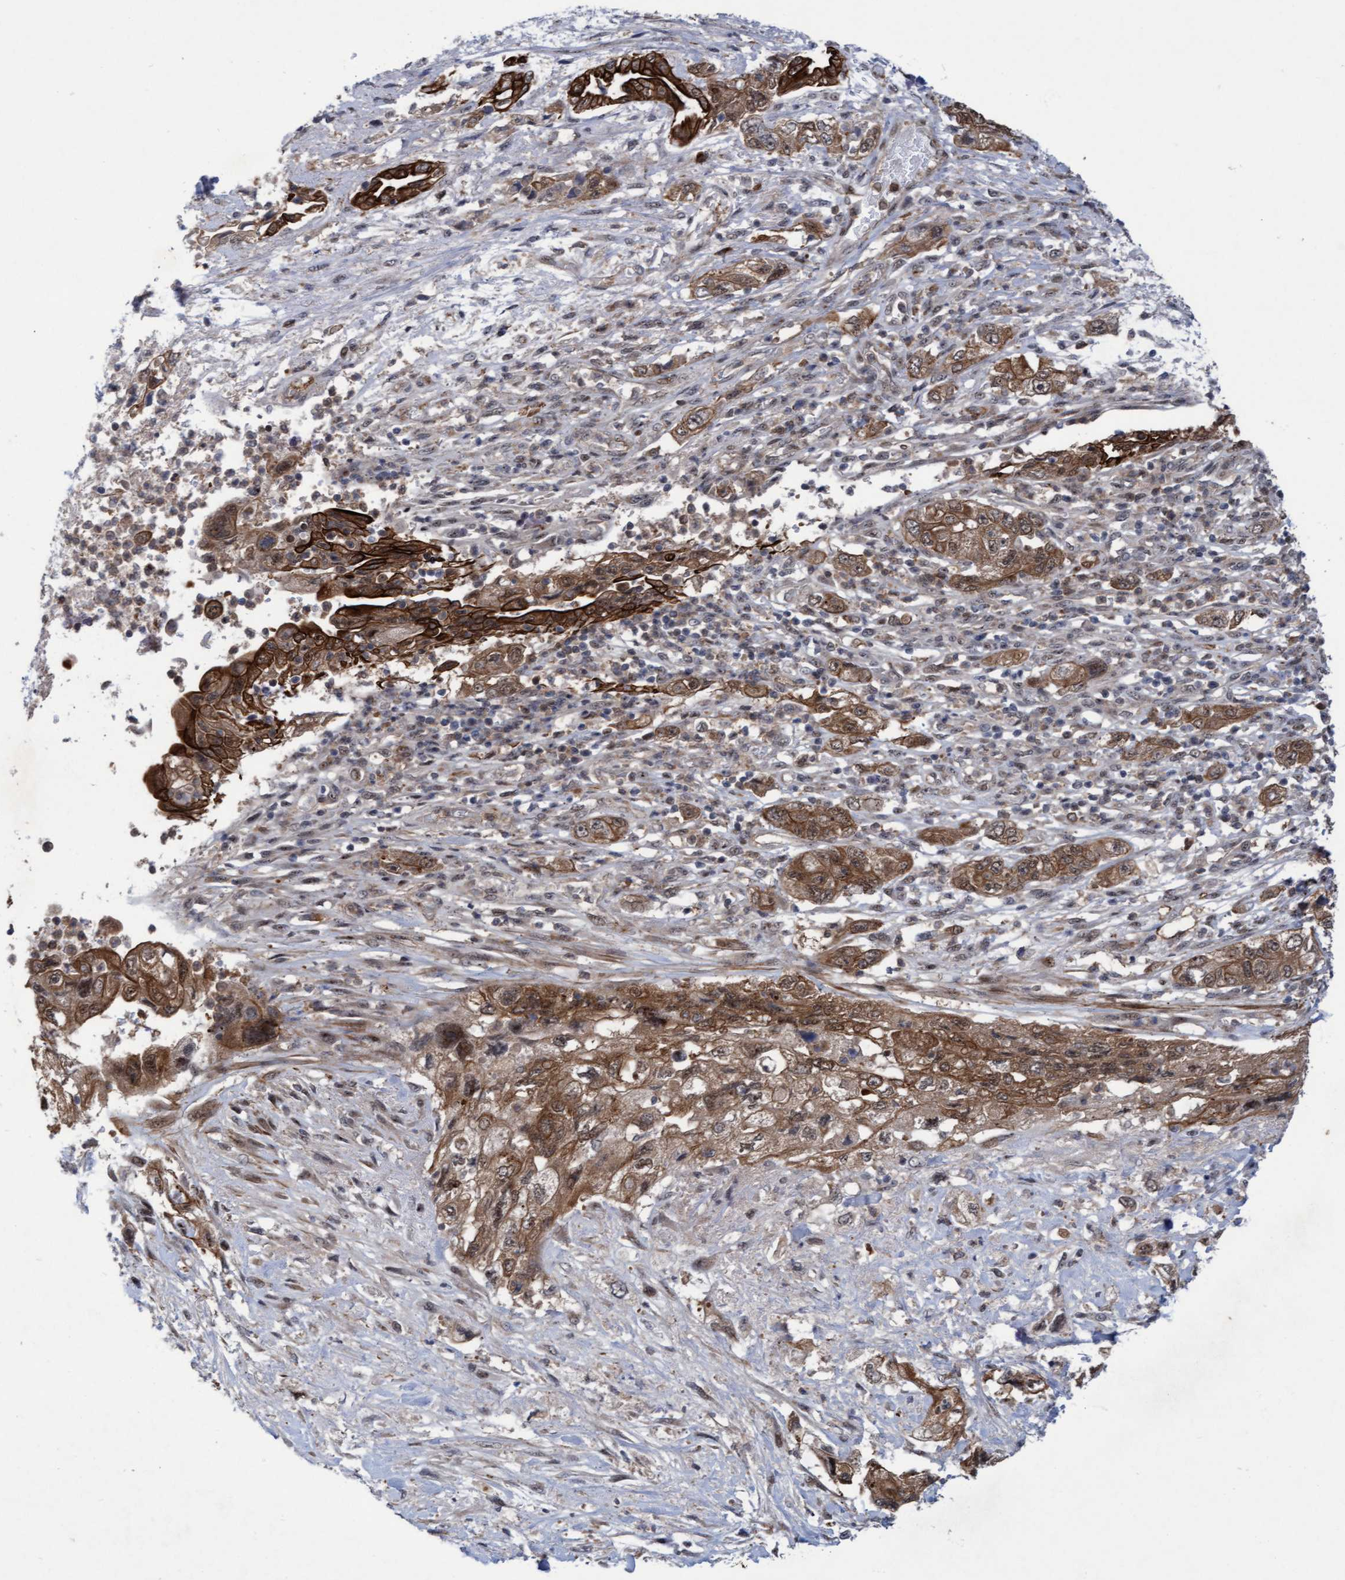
{"staining": {"intensity": "moderate", "quantity": ">75%", "location": "cytoplasmic/membranous,nuclear"}, "tissue": "pancreatic cancer", "cell_type": "Tumor cells", "image_type": "cancer", "snomed": [{"axis": "morphology", "description": "Adenocarcinoma, NOS"}, {"axis": "topography", "description": "Pancreas"}], "caption": "Protein staining of pancreatic cancer (adenocarcinoma) tissue demonstrates moderate cytoplasmic/membranous and nuclear expression in about >75% of tumor cells.", "gene": "RAP1GAP2", "patient": {"sex": "female", "age": 73}}